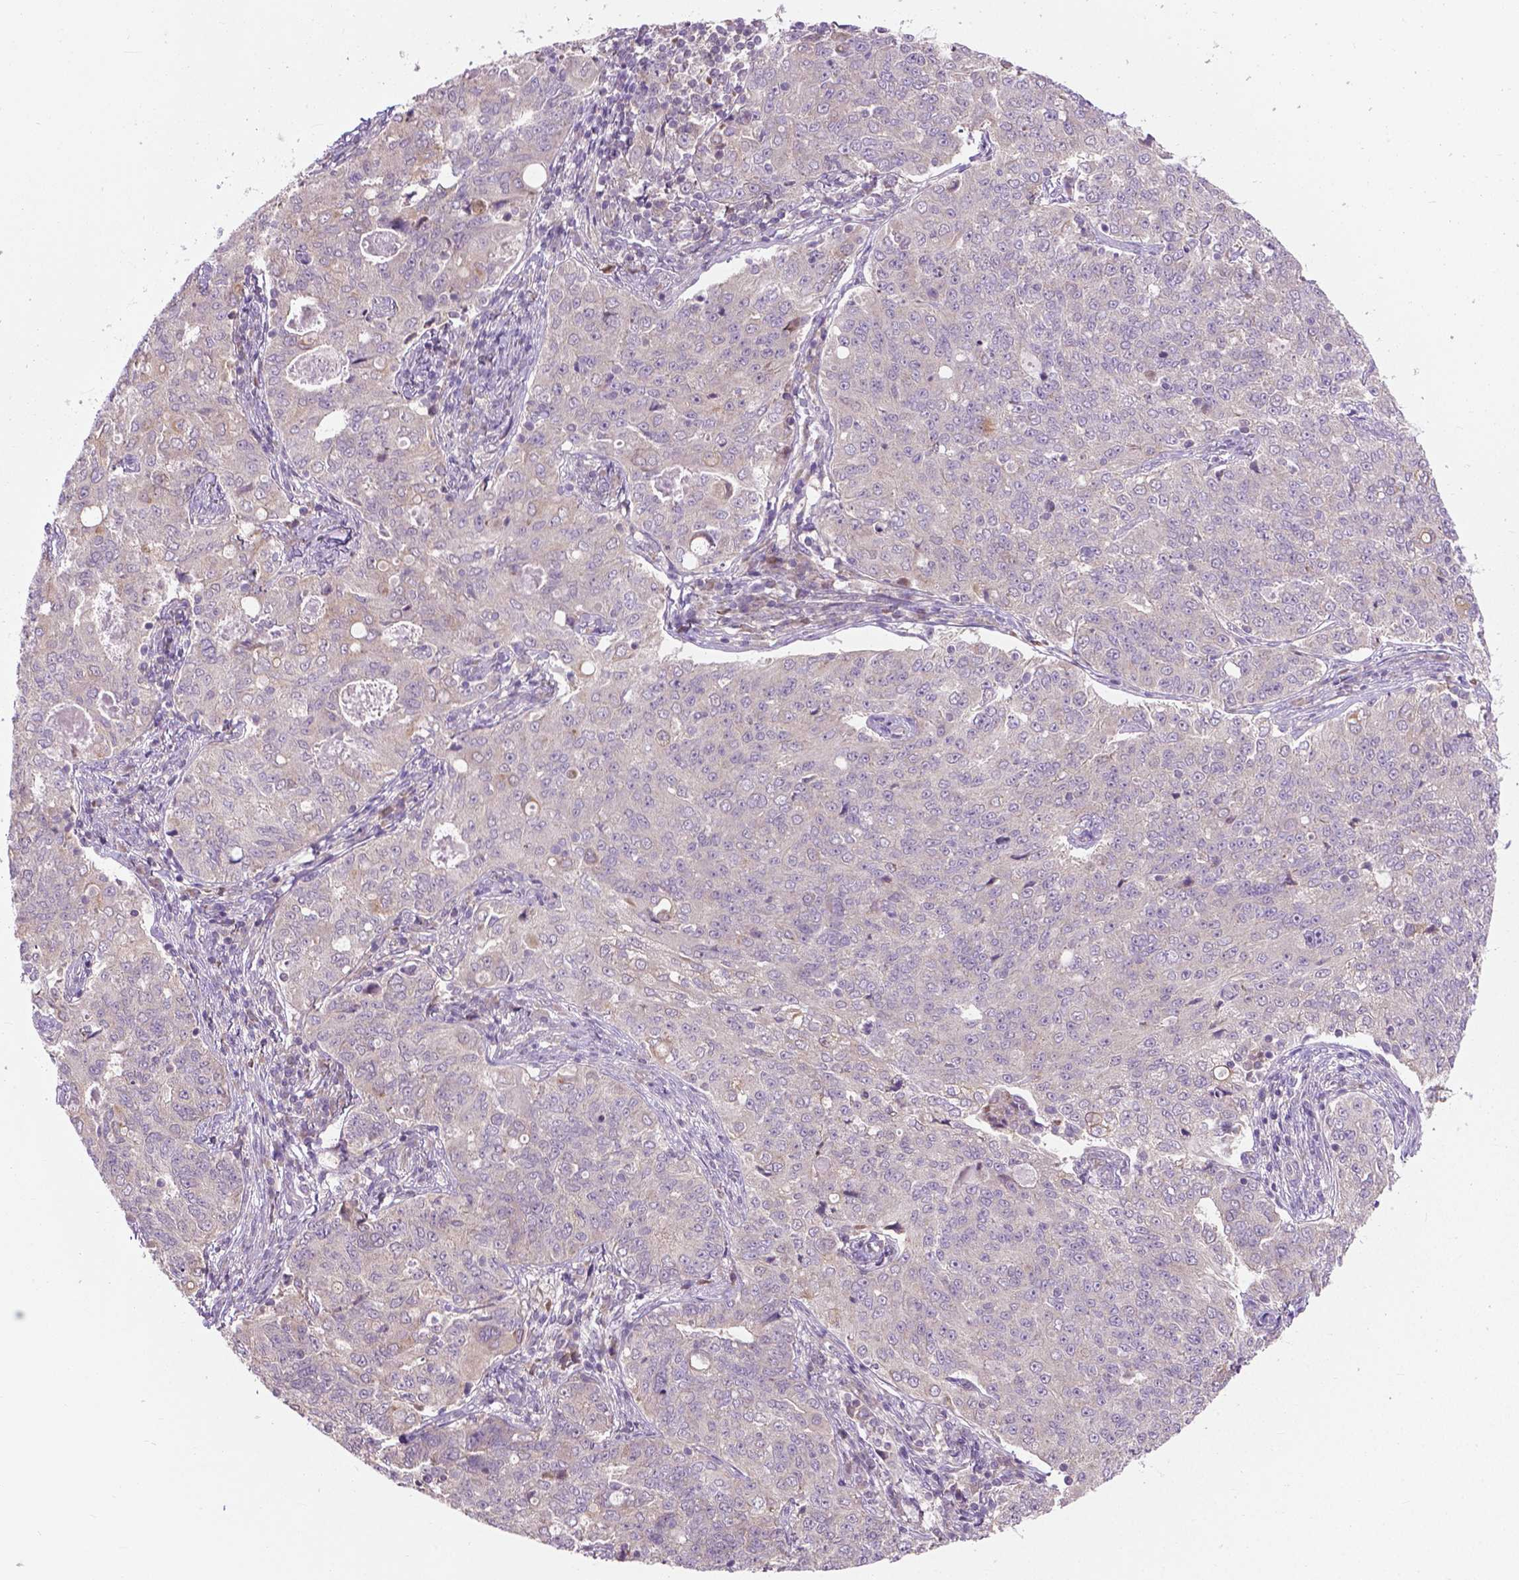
{"staining": {"intensity": "negative", "quantity": "none", "location": "none"}, "tissue": "endometrial cancer", "cell_type": "Tumor cells", "image_type": "cancer", "snomed": [{"axis": "morphology", "description": "Adenocarcinoma, NOS"}, {"axis": "topography", "description": "Endometrium"}], "caption": "IHC micrograph of human endometrial cancer stained for a protein (brown), which displays no staining in tumor cells. The staining was performed using DAB to visualize the protein expression in brown, while the nuclei were stained in blue with hematoxylin (Magnification: 20x).", "gene": "MZT1", "patient": {"sex": "female", "age": 43}}